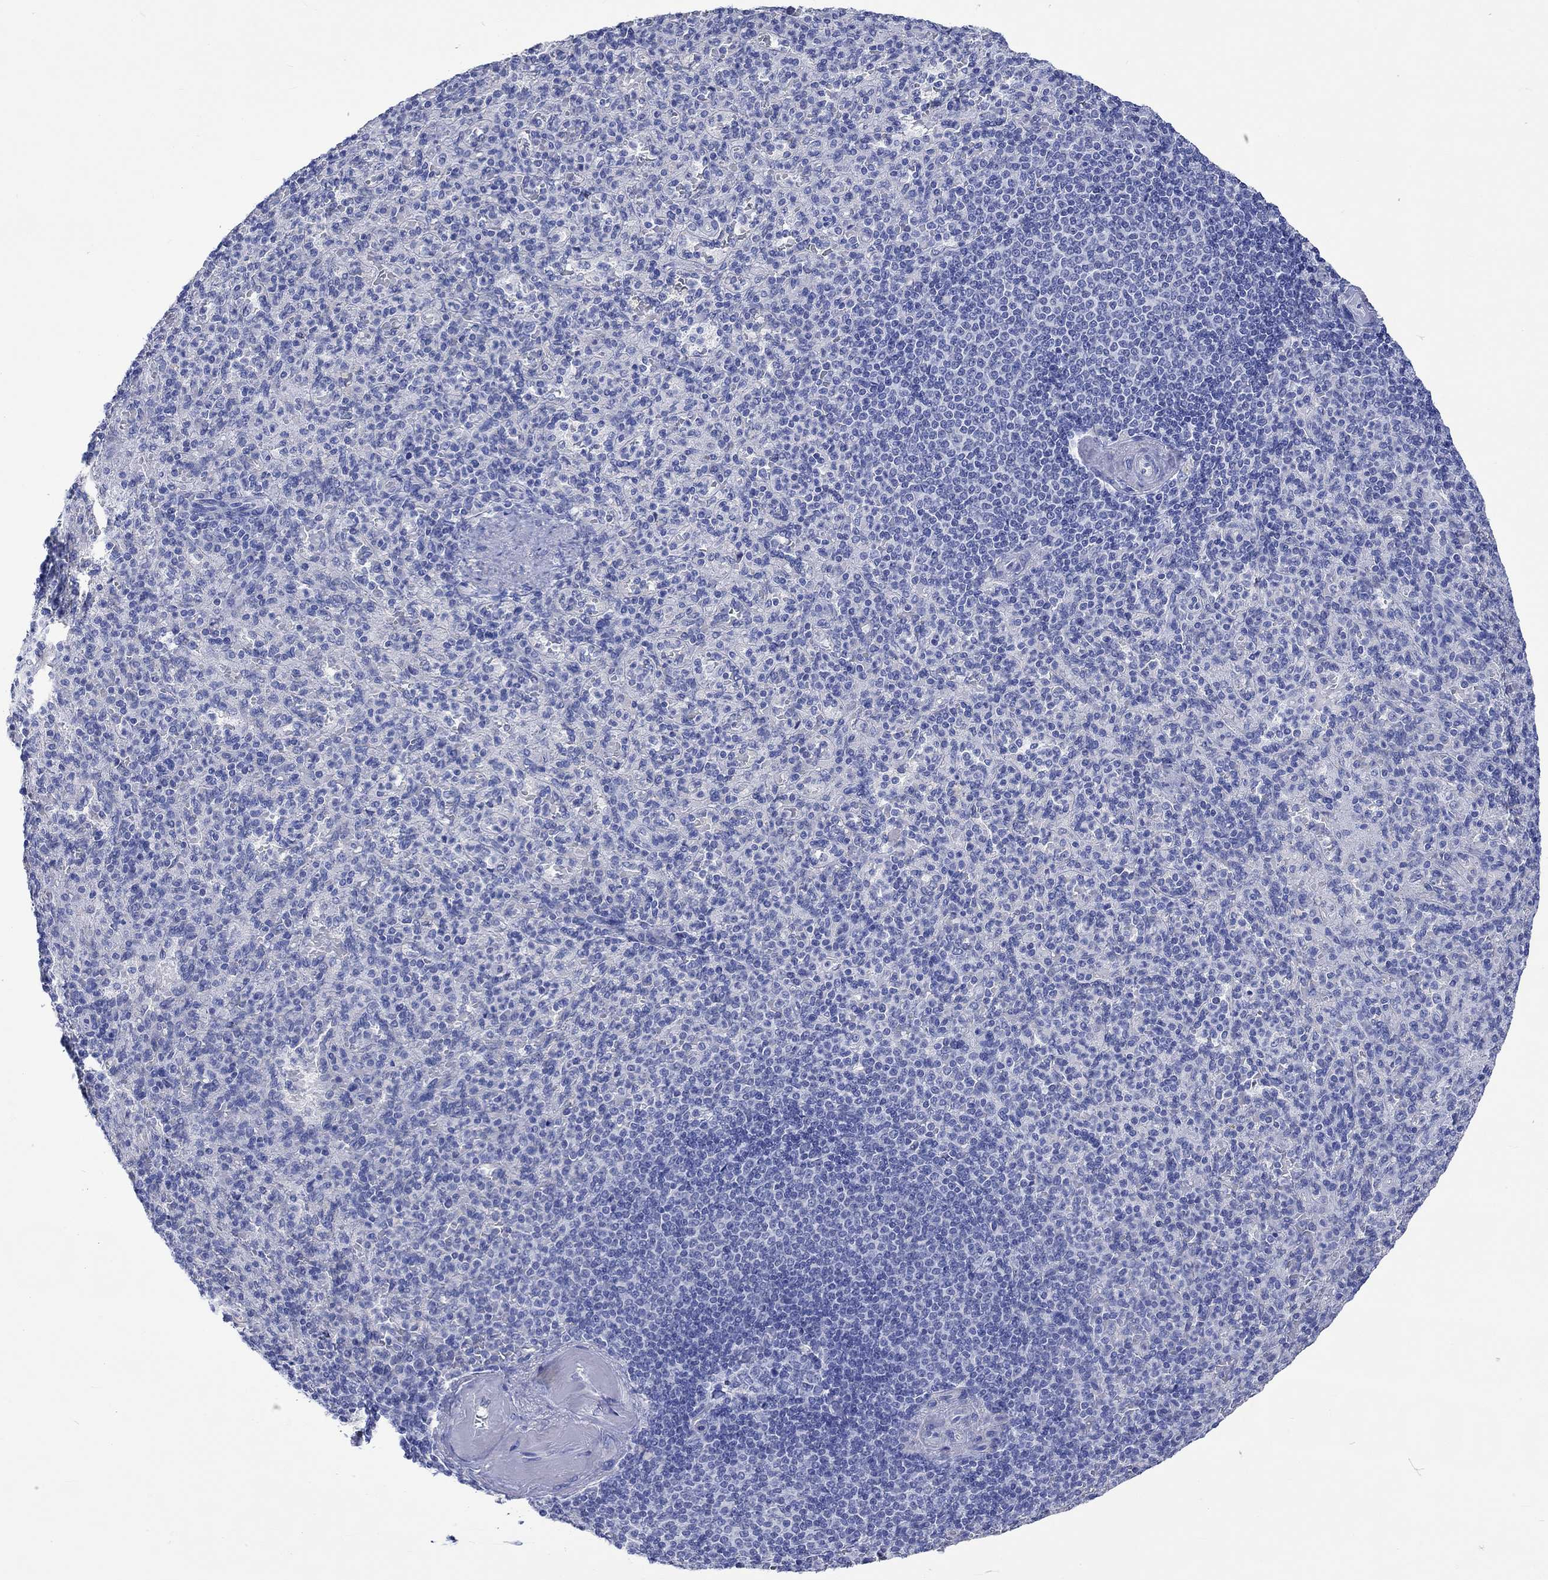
{"staining": {"intensity": "negative", "quantity": "none", "location": "none"}, "tissue": "spleen", "cell_type": "Cells in red pulp", "image_type": "normal", "snomed": [{"axis": "morphology", "description": "Normal tissue, NOS"}, {"axis": "topography", "description": "Spleen"}], "caption": "Immunohistochemistry (IHC) of benign spleen displays no positivity in cells in red pulp.", "gene": "CPLX1", "patient": {"sex": "female", "age": 74}}